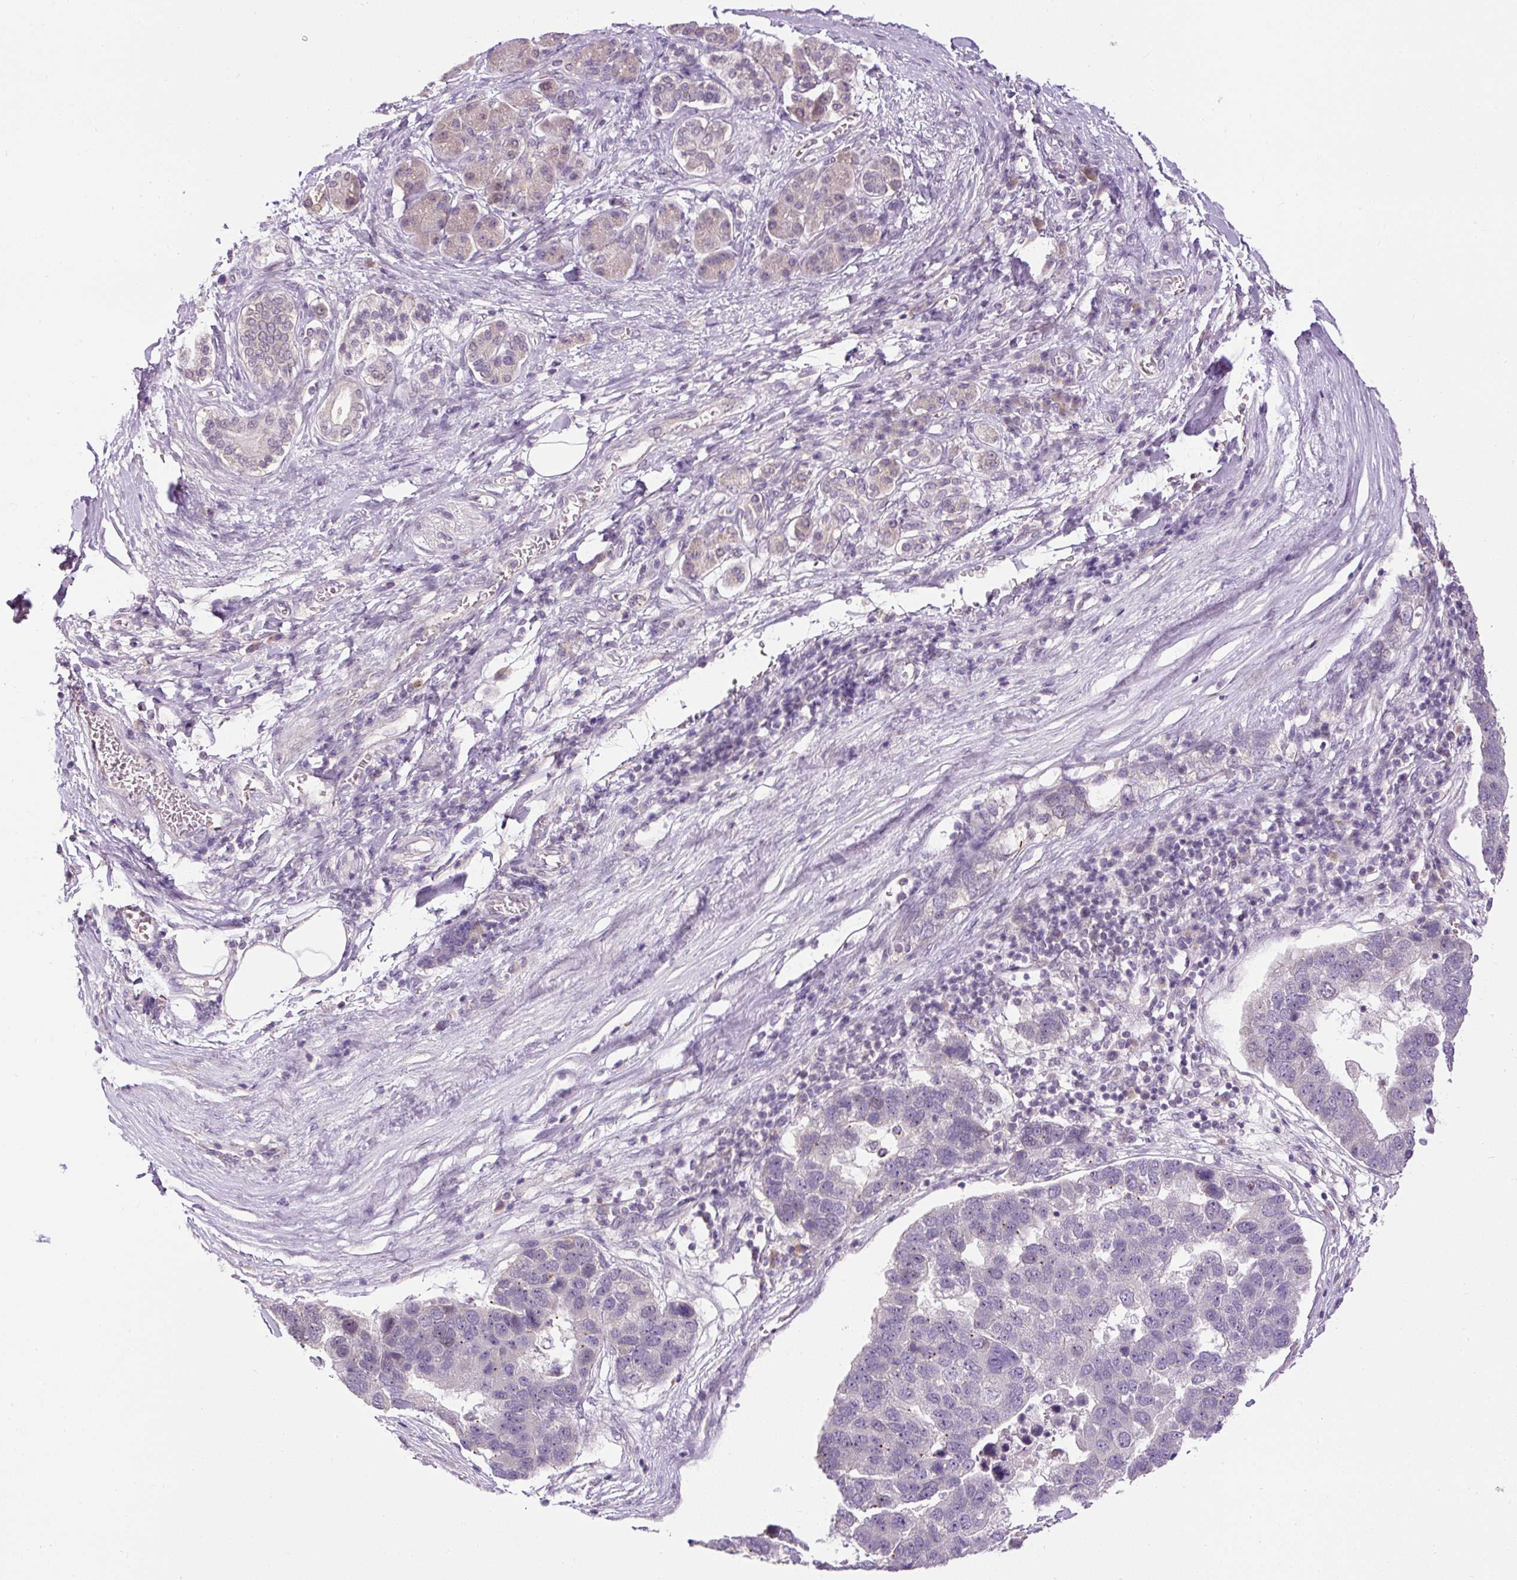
{"staining": {"intensity": "negative", "quantity": "none", "location": "none"}, "tissue": "pancreatic cancer", "cell_type": "Tumor cells", "image_type": "cancer", "snomed": [{"axis": "morphology", "description": "Adenocarcinoma, NOS"}, {"axis": "topography", "description": "Pancreas"}], "caption": "Tumor cells are negative for brown protein staining in pancreatic cancer (adenocarcinoma).", "gene": "RACGAP1", "patient": {"sex": "female", "age": 61}}